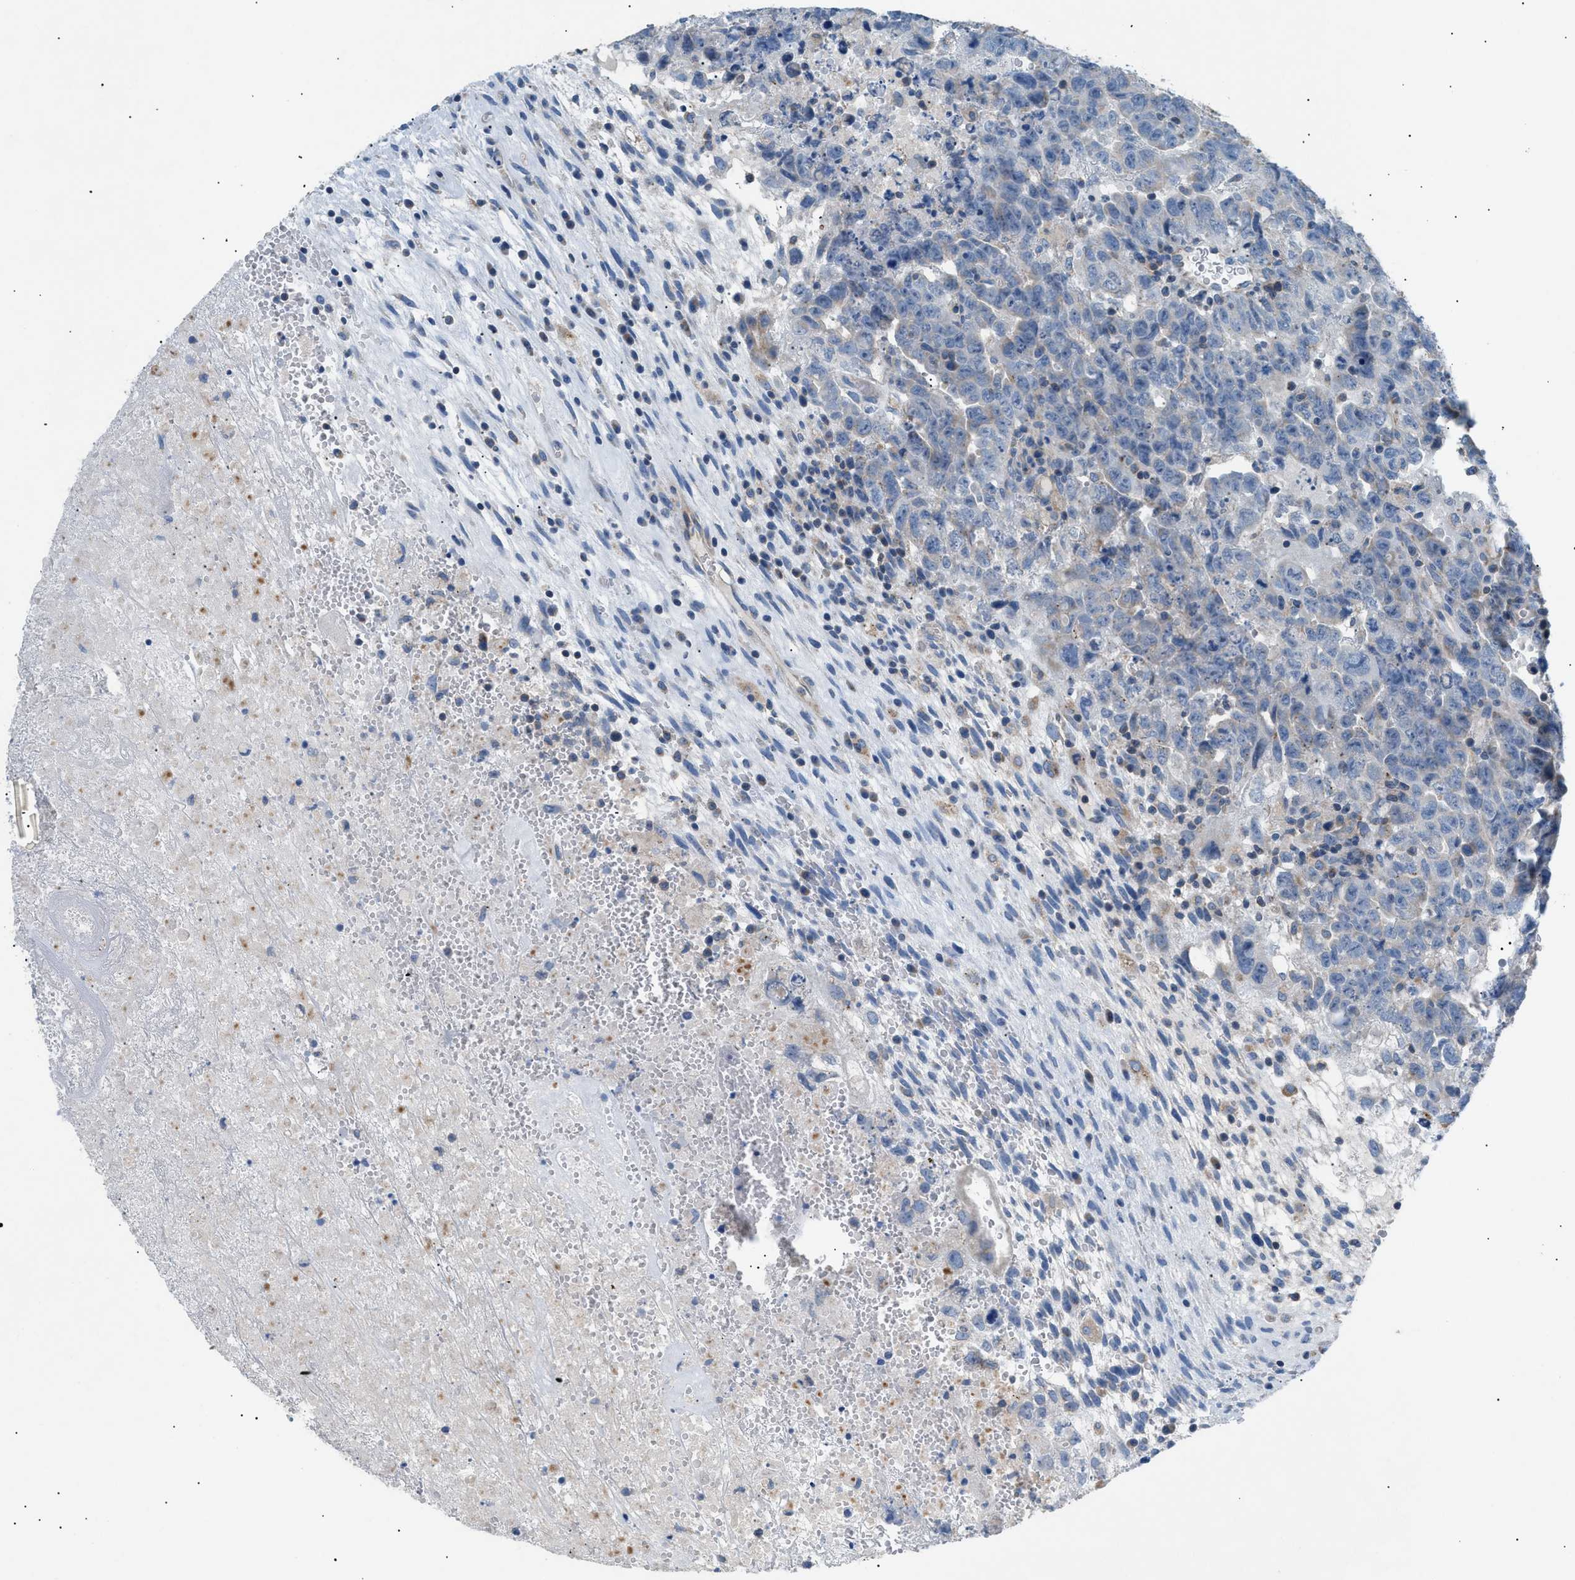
{"staining": {"intensity": "negative", "quantity": "none", "location": "none"}, "tissue": "testis cancer", "cell_type": "Tumor cells", "image_type": "cancer", "snomed": [{"axis": "morphology", "description": "Carcinoma, Embryonal, NOS"}, {"axis": "topography", "description": "Testis"}], "caption": "Immunohistochemical staining of embryonal carcinoma (testis) reveals no significant positivity in tumor cells.", "gene": "ILDR1", "patient": {"sex": "male", "age": 28}}